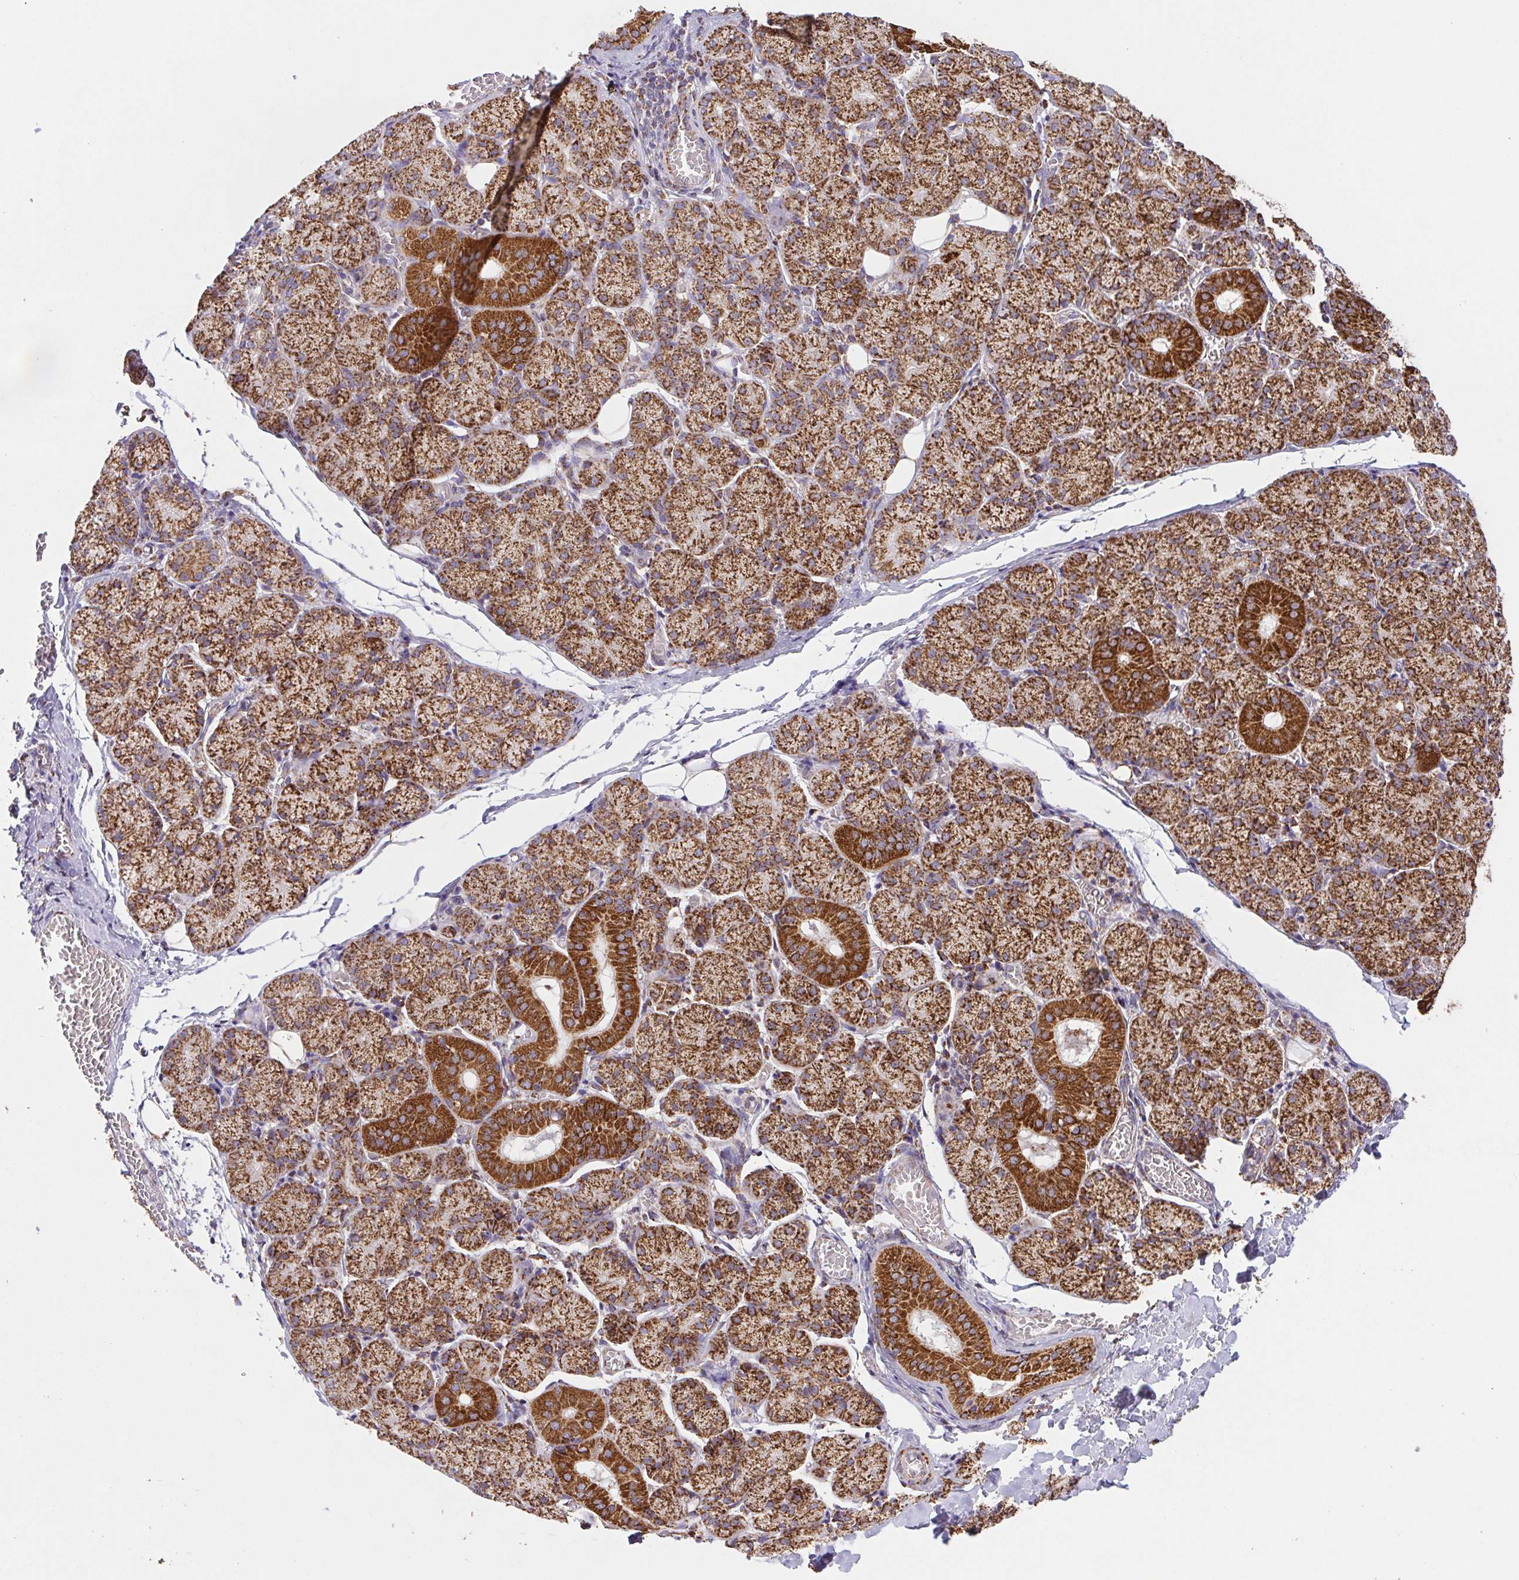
{"staining": {"intensity": "strong", "quantity": ">75%", "location": "cytoplasmic/membranous"}, "tissue": "salivary gland", "cell_type": "Glandular cells", "image_type": "normal", "snomed": [{"axis": "morphology", "description": "Normal tissue, NOS"}, {"axis": "topography", "description": "Salivary gland"}], "caption": "Immunohistochemical staining of normal human salivary gland reveals >75% levels of strong cytoplasmic/membranous protein expression in about >75% of glandular cells. The protein of interest is shown in brown color, while the nuclei are stained blue.", "gene": "NIPSNAP2", "patient": {"sex": "female", "age": 24}}